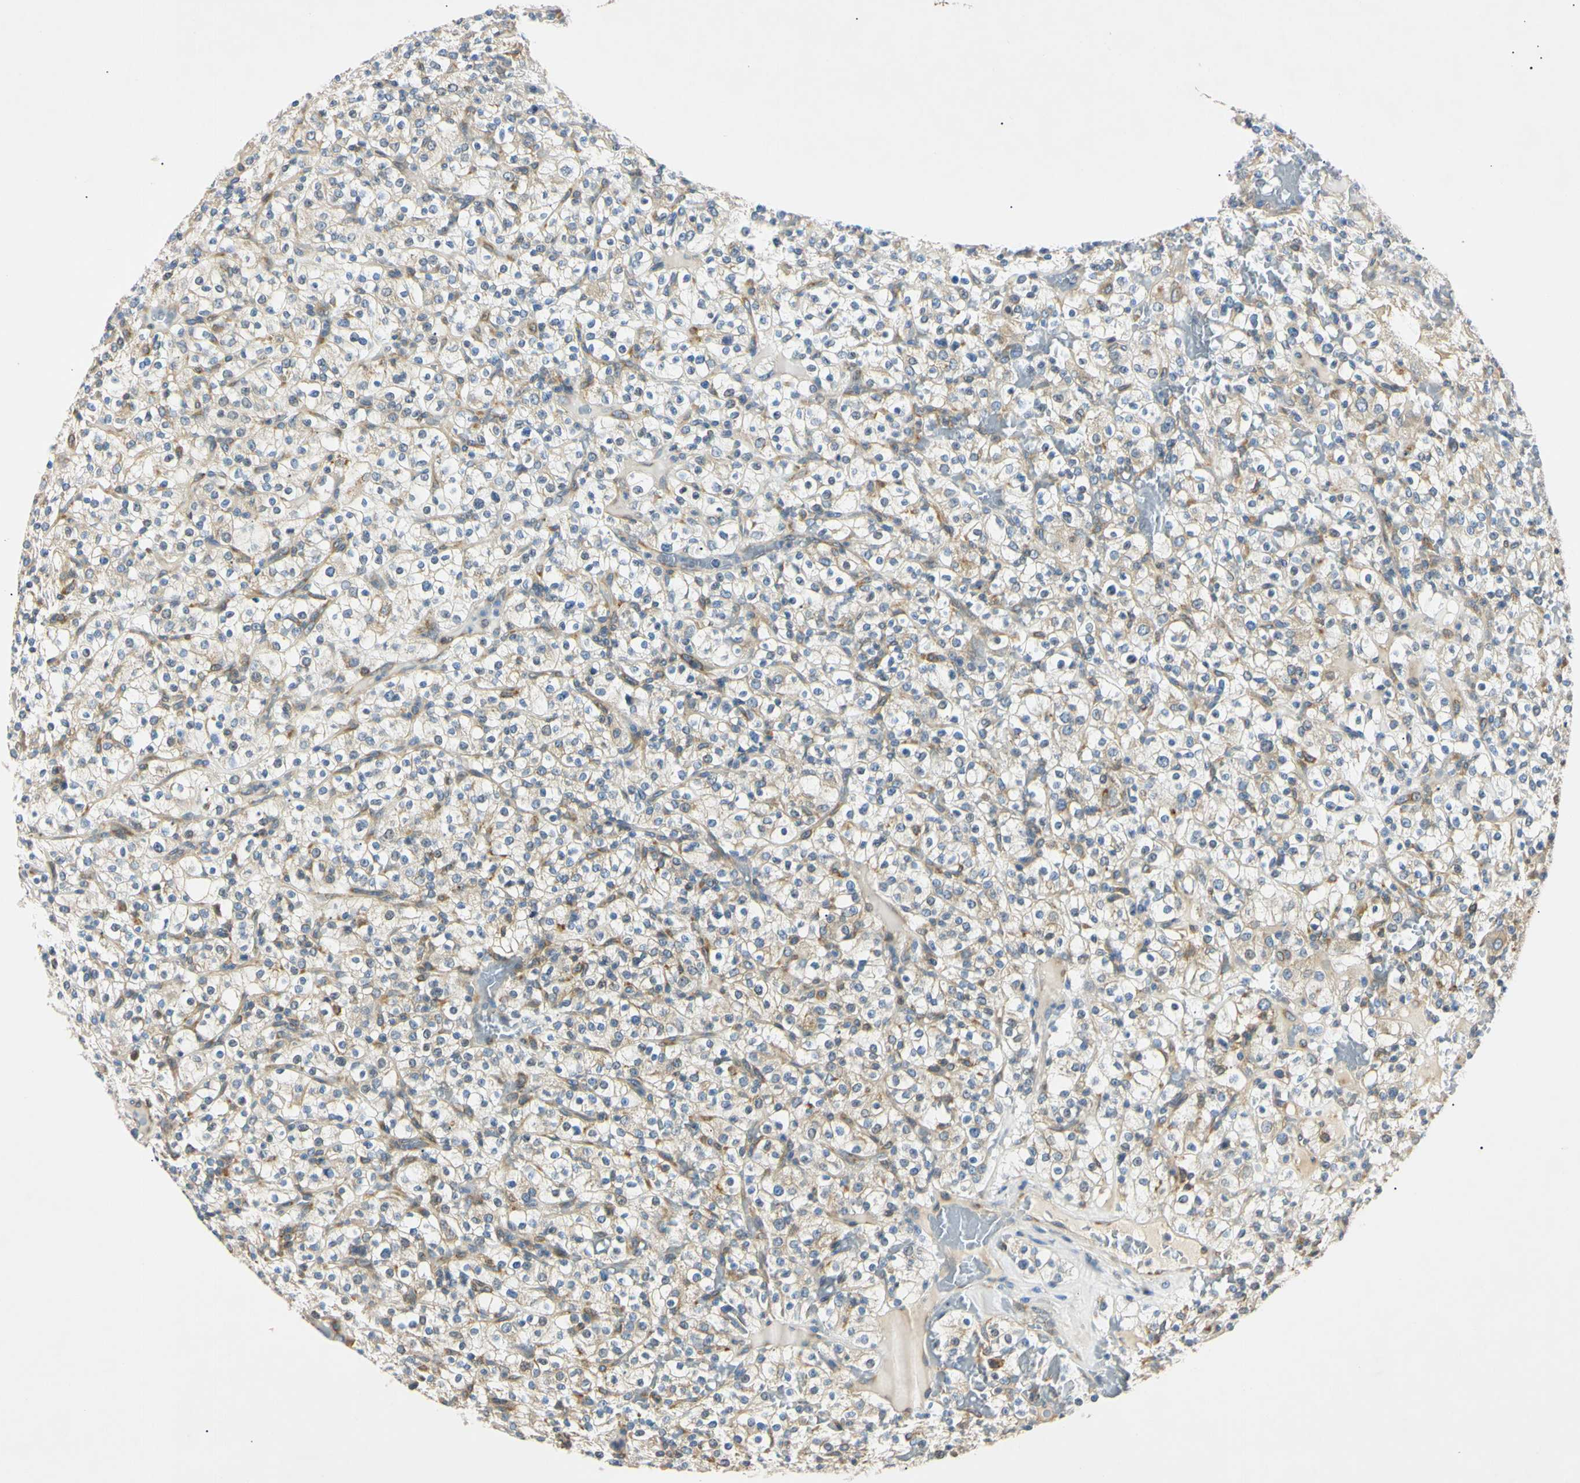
{"staining": {"intensity": "weak", "quantity": "25%-75%", "location": "cytoplasmic/membranous"}, "tissue": "renal cancer", "cell_type": "Tumor cells", "image_type": "cancer", "snomed": [{"axis": "morphology", "description": "Normal tissue, NOS"}, {"axis": "morphology", "description": "Adenocarcinoma, NOS"}, {"axis": "topography", "description": "Kidney"}], "caption": "High-magnification brightfield microscopy of renal adenocarcinoma stained with DAB (3,3'-diaminobenzidine) (brown) and counterstained with hematoxylin (blue). tumor cells exhibit weak cytoplasmic/membranous positivity is appreciated in about25%-75% of cells.", "gene": "DNAJB12", "patient": {"sex": "female", "age": 72}}